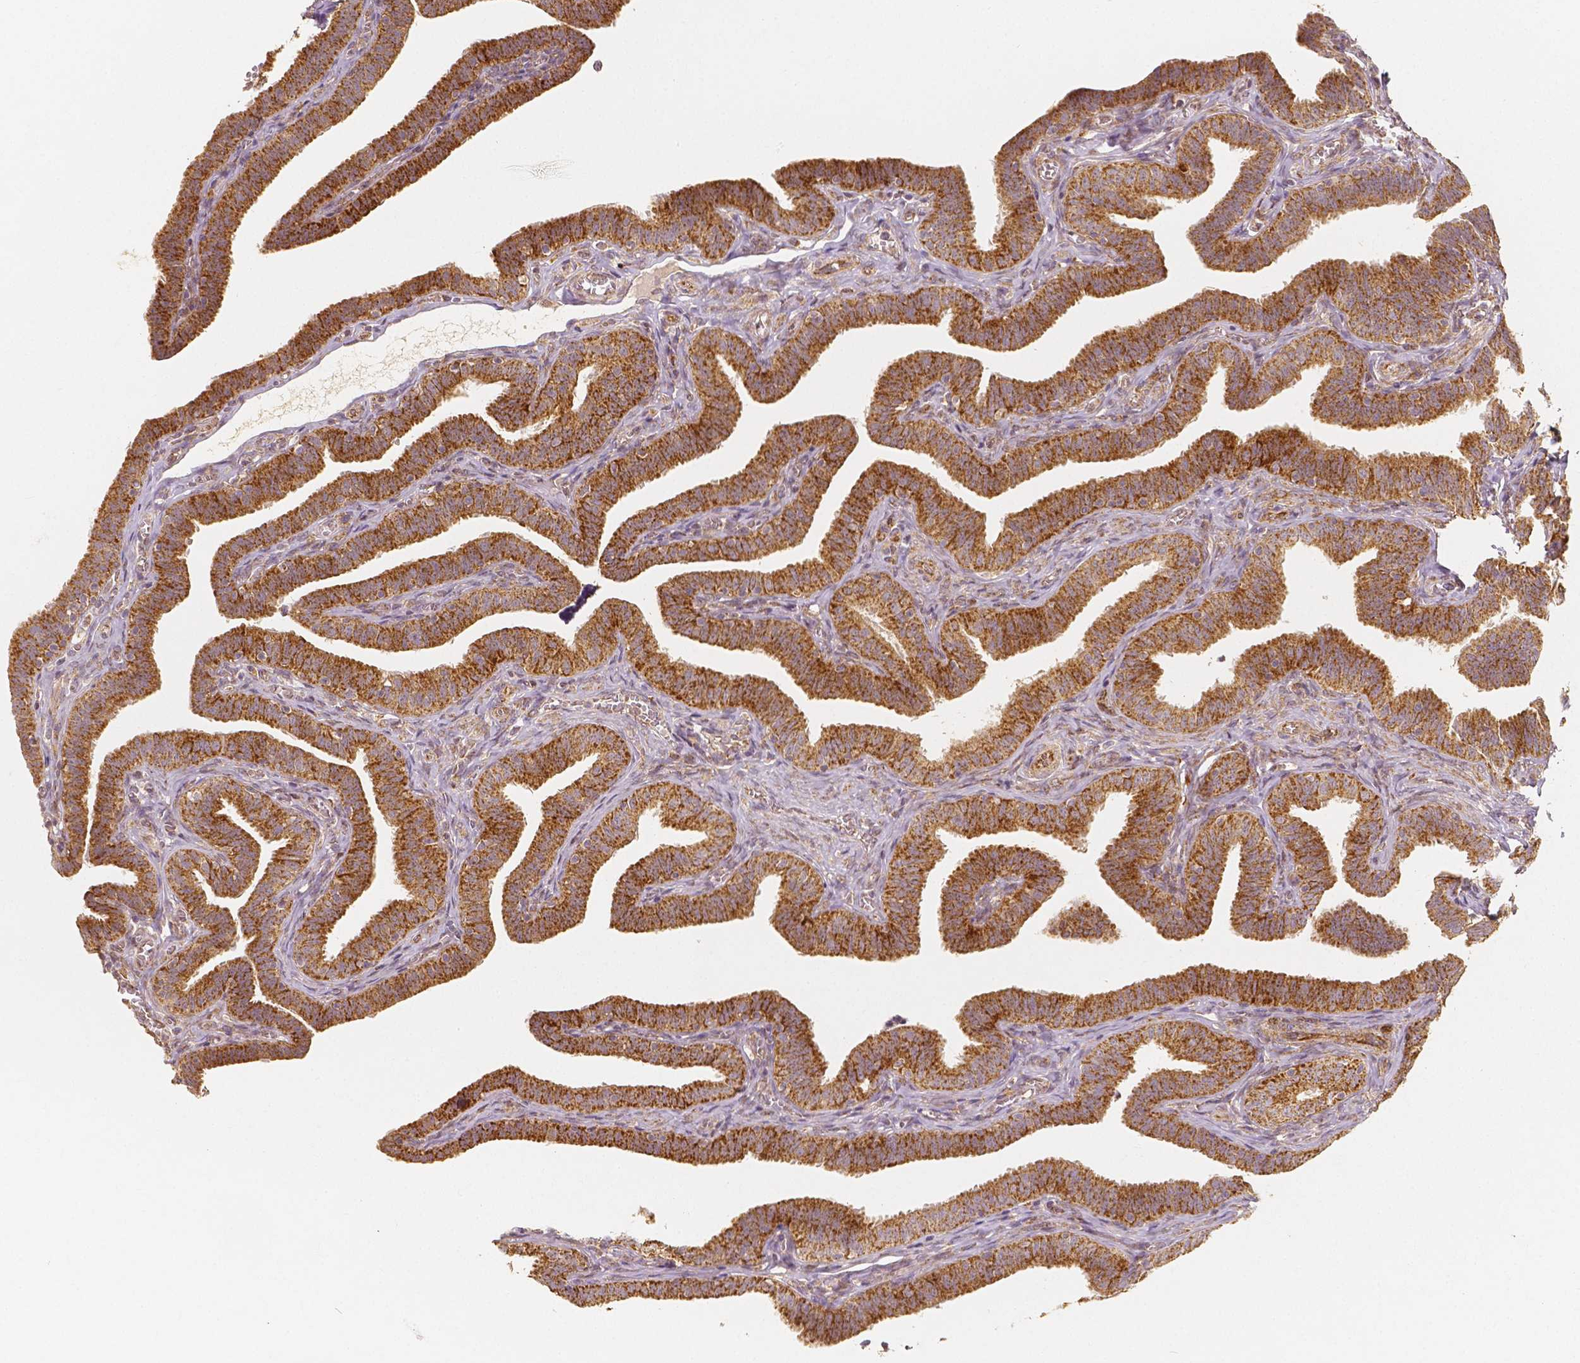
{"staining": {"intensity": "strong", "quantity": ">75%", "location": "cytoplasmic/membranous"}, "tissue": "fallopian tube", "cell_type": "Glandular cells", "image_type": "normal", "snomed": [{"axis": "morphology", "description": "Normal tissue, NOS"}, {"axis": "topography", "description": "Fallopian tube"}], "caption": "Fallopian tube stained for a protein reveals strong cytoplasmic/membranous positivity in glandular cells. Nuclei are stained in blue.", "gene": "PGAM5", "patient": {"sex": "female", "age": 25}}